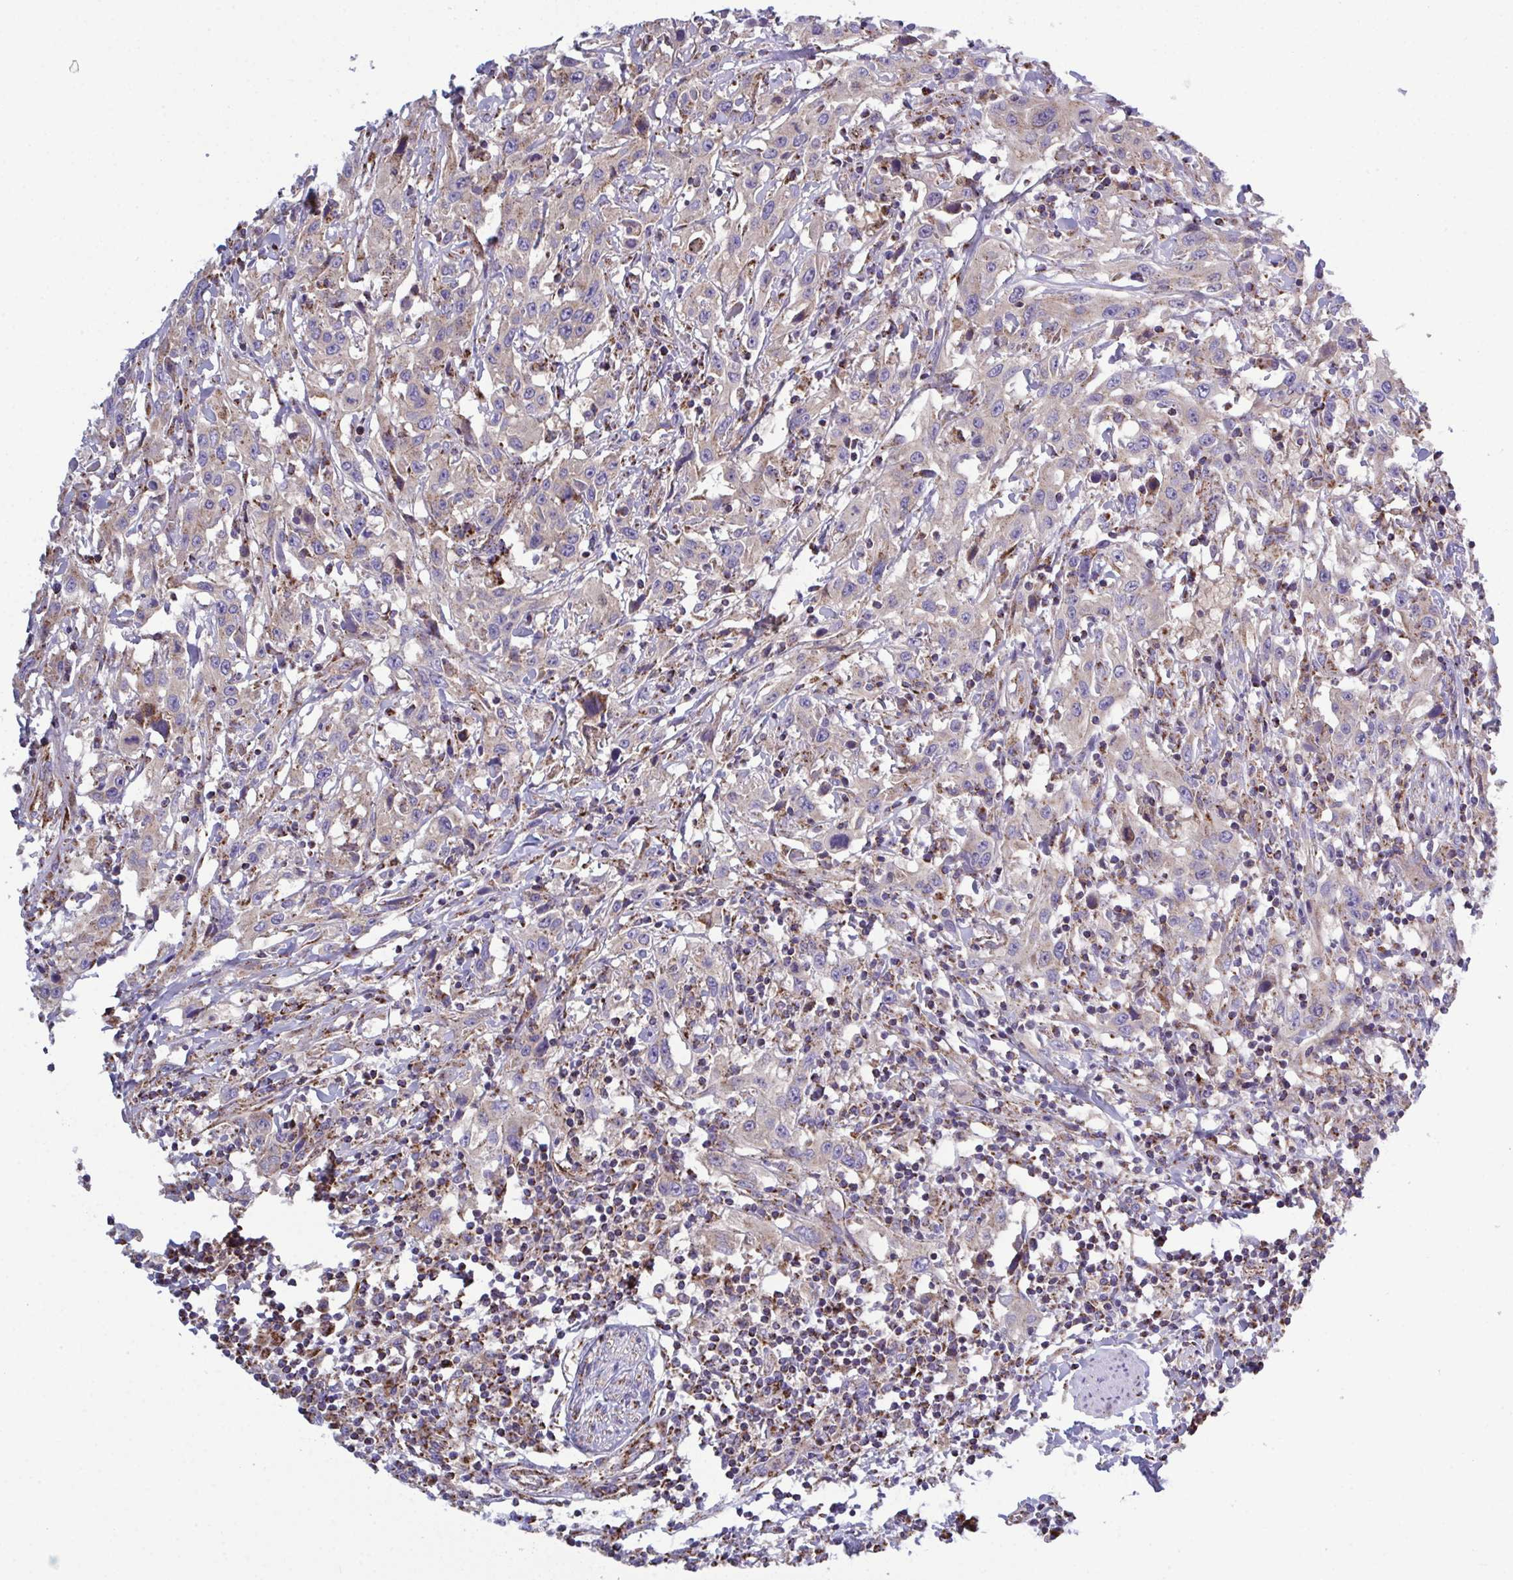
{"staining": {"intensity": "weak", "quantity": ">75%", "location": "cytoplasmic/membranous"}, "tissue": "urothelial cancer", "cell_type": "Tumor cells", "image_type": "cancer", "snomed": [{"axis": "morphology", "description": "Urothelial carcinoma, High grade"}, {"axis": "topography", "description": "Urinary bladder"}], "caption": "Tumor cells show low levels of weak cytoplasmic/membranous staining in about >75% of cells in human urothelial carcinoma (high-grade). (DAB IHC, brown staining for protein, blue staining for nuclei).", "gene": "CSDE1", "patient": {"sex": "male", "age": 61}}